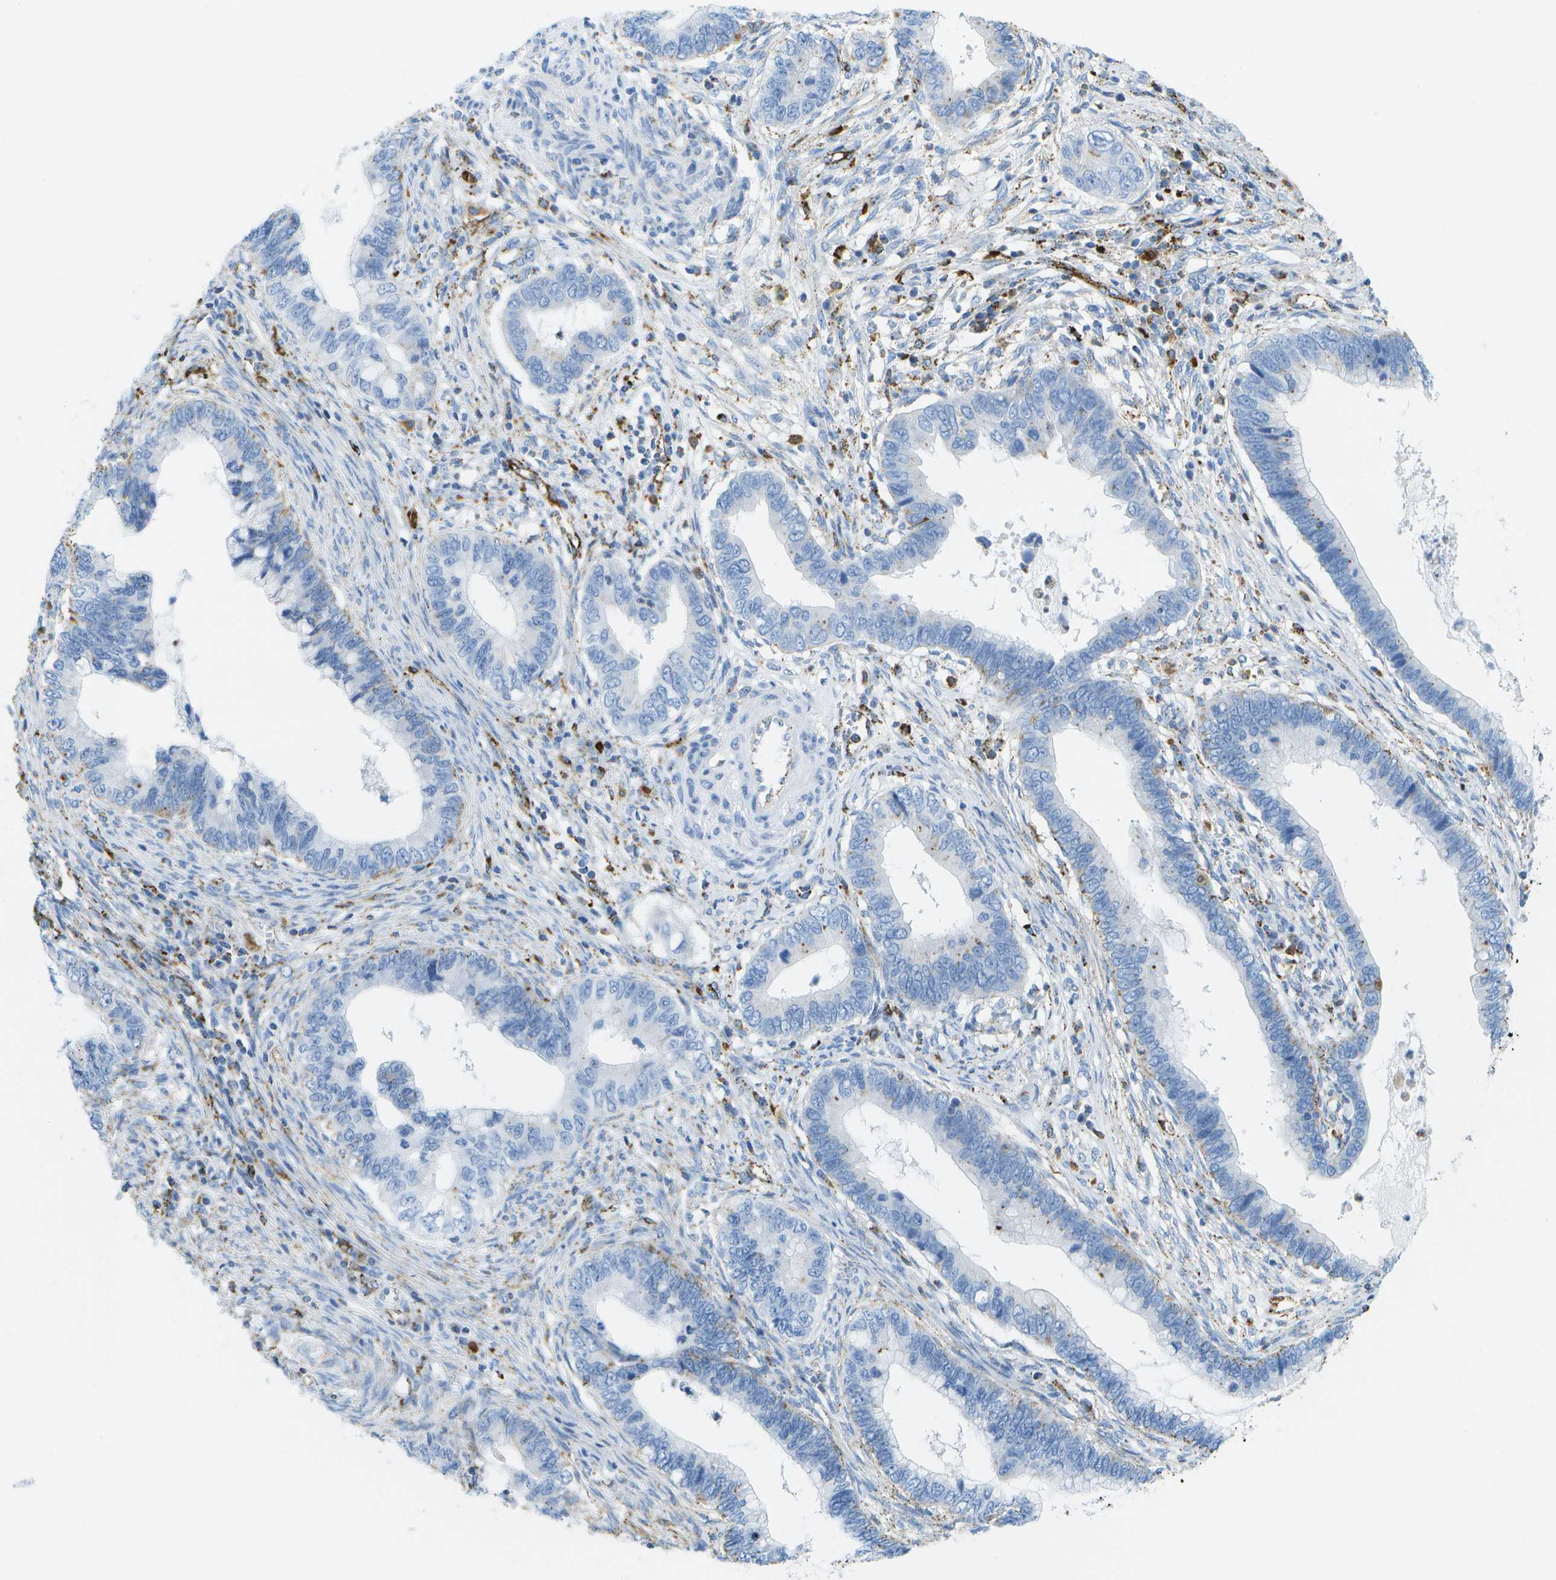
{"staining": {"intensity": "negative", "quantity": "none", "location": "none"}, "tissue": "cervical cancer", "cell_type": "Tumor cells", "image_type": "cancer", "snomed": [{"axis": "morphology", "description": "Adenocarcinoma, NOS"}, {"axis": "topography", "description": "Cervix"}], "caption": "Cervical cancer (adenocarcinoma) was stained to show a protein in brown. There is no significant staining in tumor cells. The staining was performed using DAB (3,3'-diaminobenzidine) to visualize the protein expression in brown, while the nuclei were stained in blue with hematoxylin (Magnification: 20x).", "gene": "PRCP", "patient": {"sex": "female", "age": 44}}